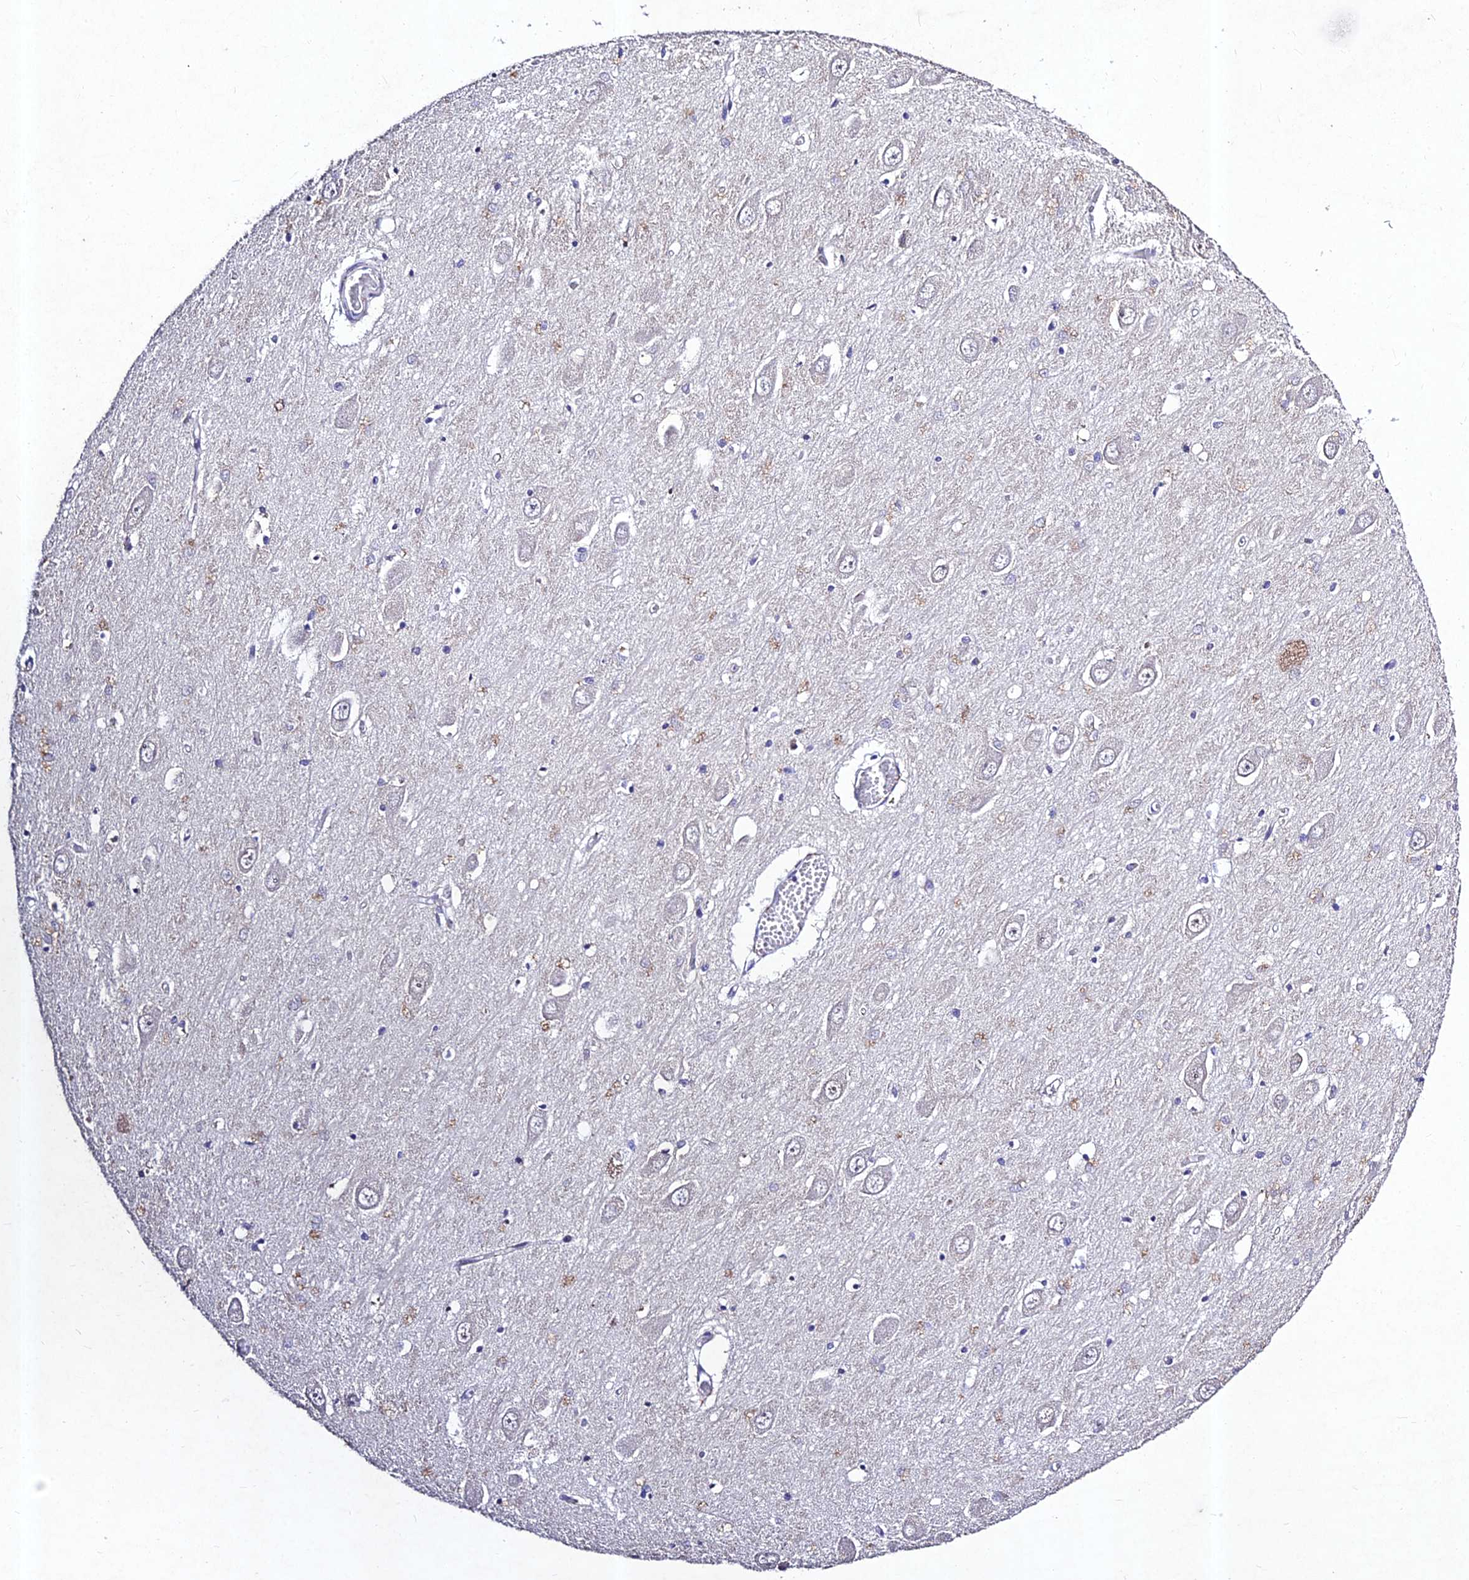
{"staining": {"intensity": "negative", "quantity": "none", "location": "none"}, "tissue": "hippocampus", "cell_type": "Glial cells", "image_type": "normal", "snomed": [{"axis": "morphology", "description": "Normal tissue, NOS"}, {"axis": "topography", "description": "Hippocampus"}], "caption": "Glial cells are negative for brown protein staining in benign hippocampus. Nuclei are stained in blue.", "gene": "RAVER1", "patient": {"sex": "male", "age": 70}}